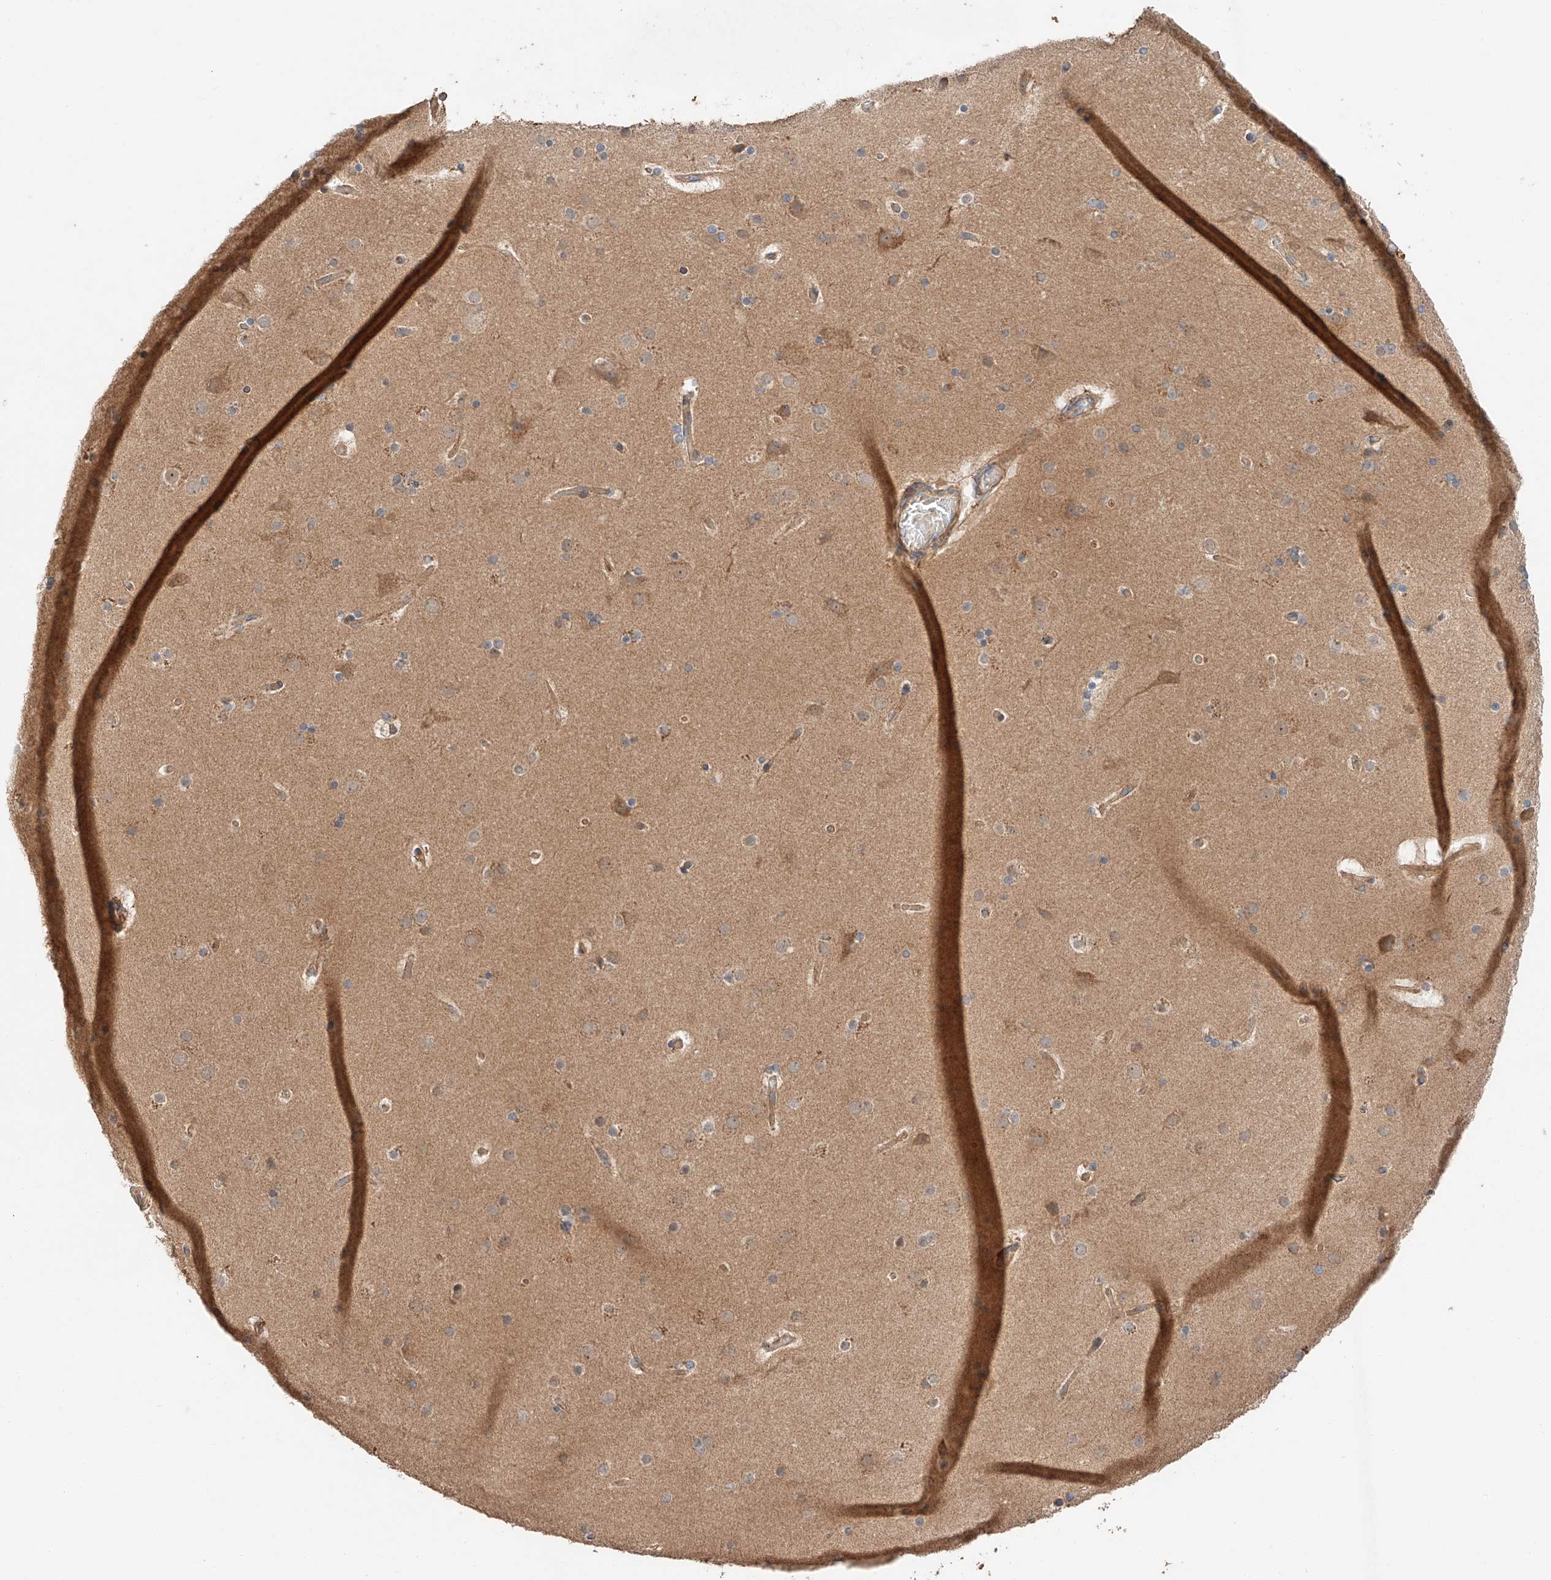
{"staining": {"intensity": "moderate", "quantity": ">75%", "location": "cytoplasmic/membranous"}, "tissue": "cerebral cortex", "cell_type": "Endothelial cells", "image_type": "normal", "snomed": [{"axis": "morphology", "description": "Normal tissue, NOS"}, {"axis": "topography", "description": "Cerebral cortex"}], "caption": "A medium amount of moderate cytoplasmic/membranous expression is seen in approximately >75% of endothelial cells in normal cerebral cortex. The protein of interest is shown in brown color, while the nuclei are stained blue.", "gene": "XPNPEP1", "patient": {"sex": "male", "age": 57}}